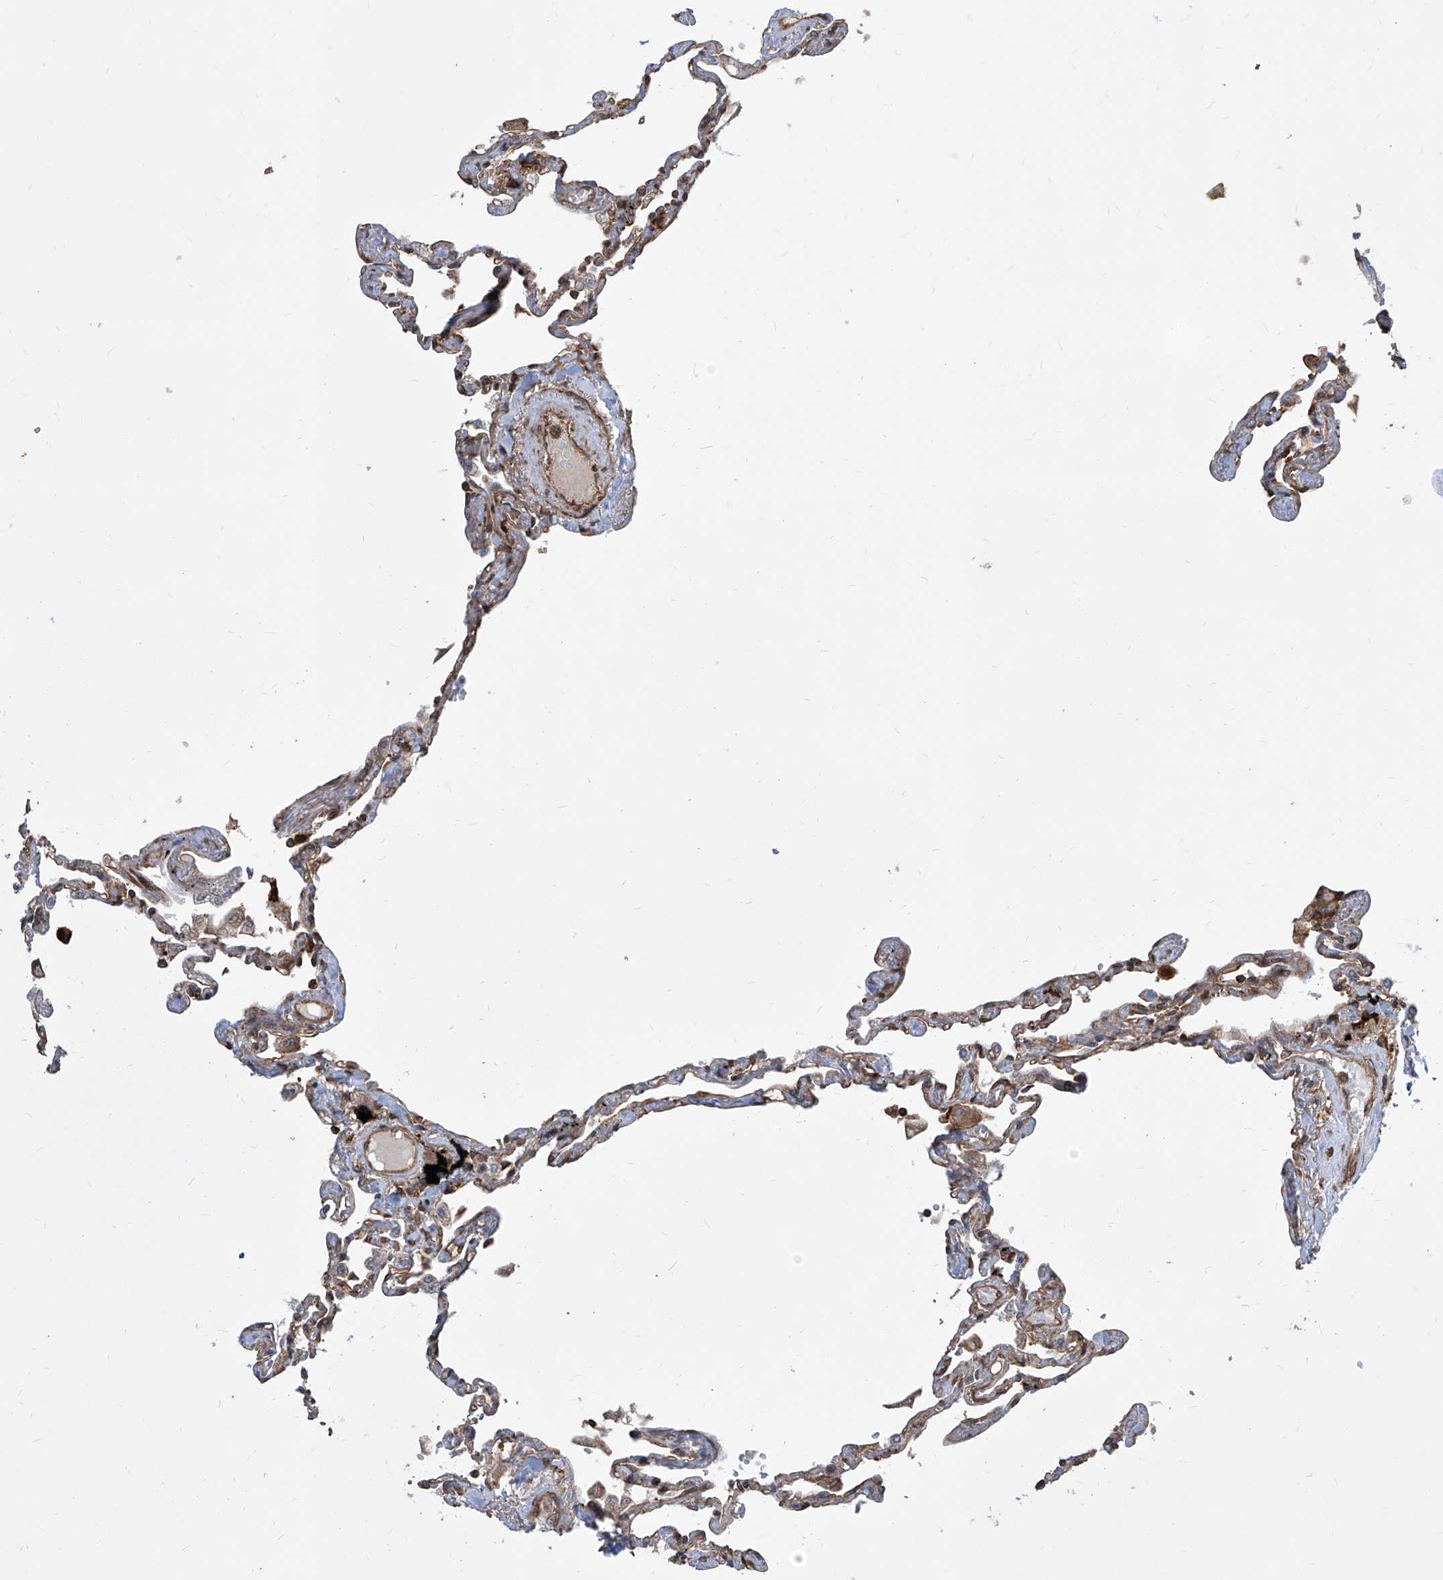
{"staining": {"intensity": "moderate", "quantity": ">75%", "location": "cytoplasmic/membranous"}, "tissue": "lung", "cell_type": "Alveolar cells", "image_type": "normal", "snomed": [{"axis": "morphology", "description": "Normal tissue, NOS"}, {"axis": "topography", "description": "Lung"}], "caption": "Benign lung shows moderate cytoplasmic/membranous positivity in approximately >75% of alveolar cells, visualized by immunohistochemistry. The protein of interest is shown in brown color, while the nuclei are stained blue.", "gene": "MAGED2", "patient": {"sex": "female", "age": 67}}